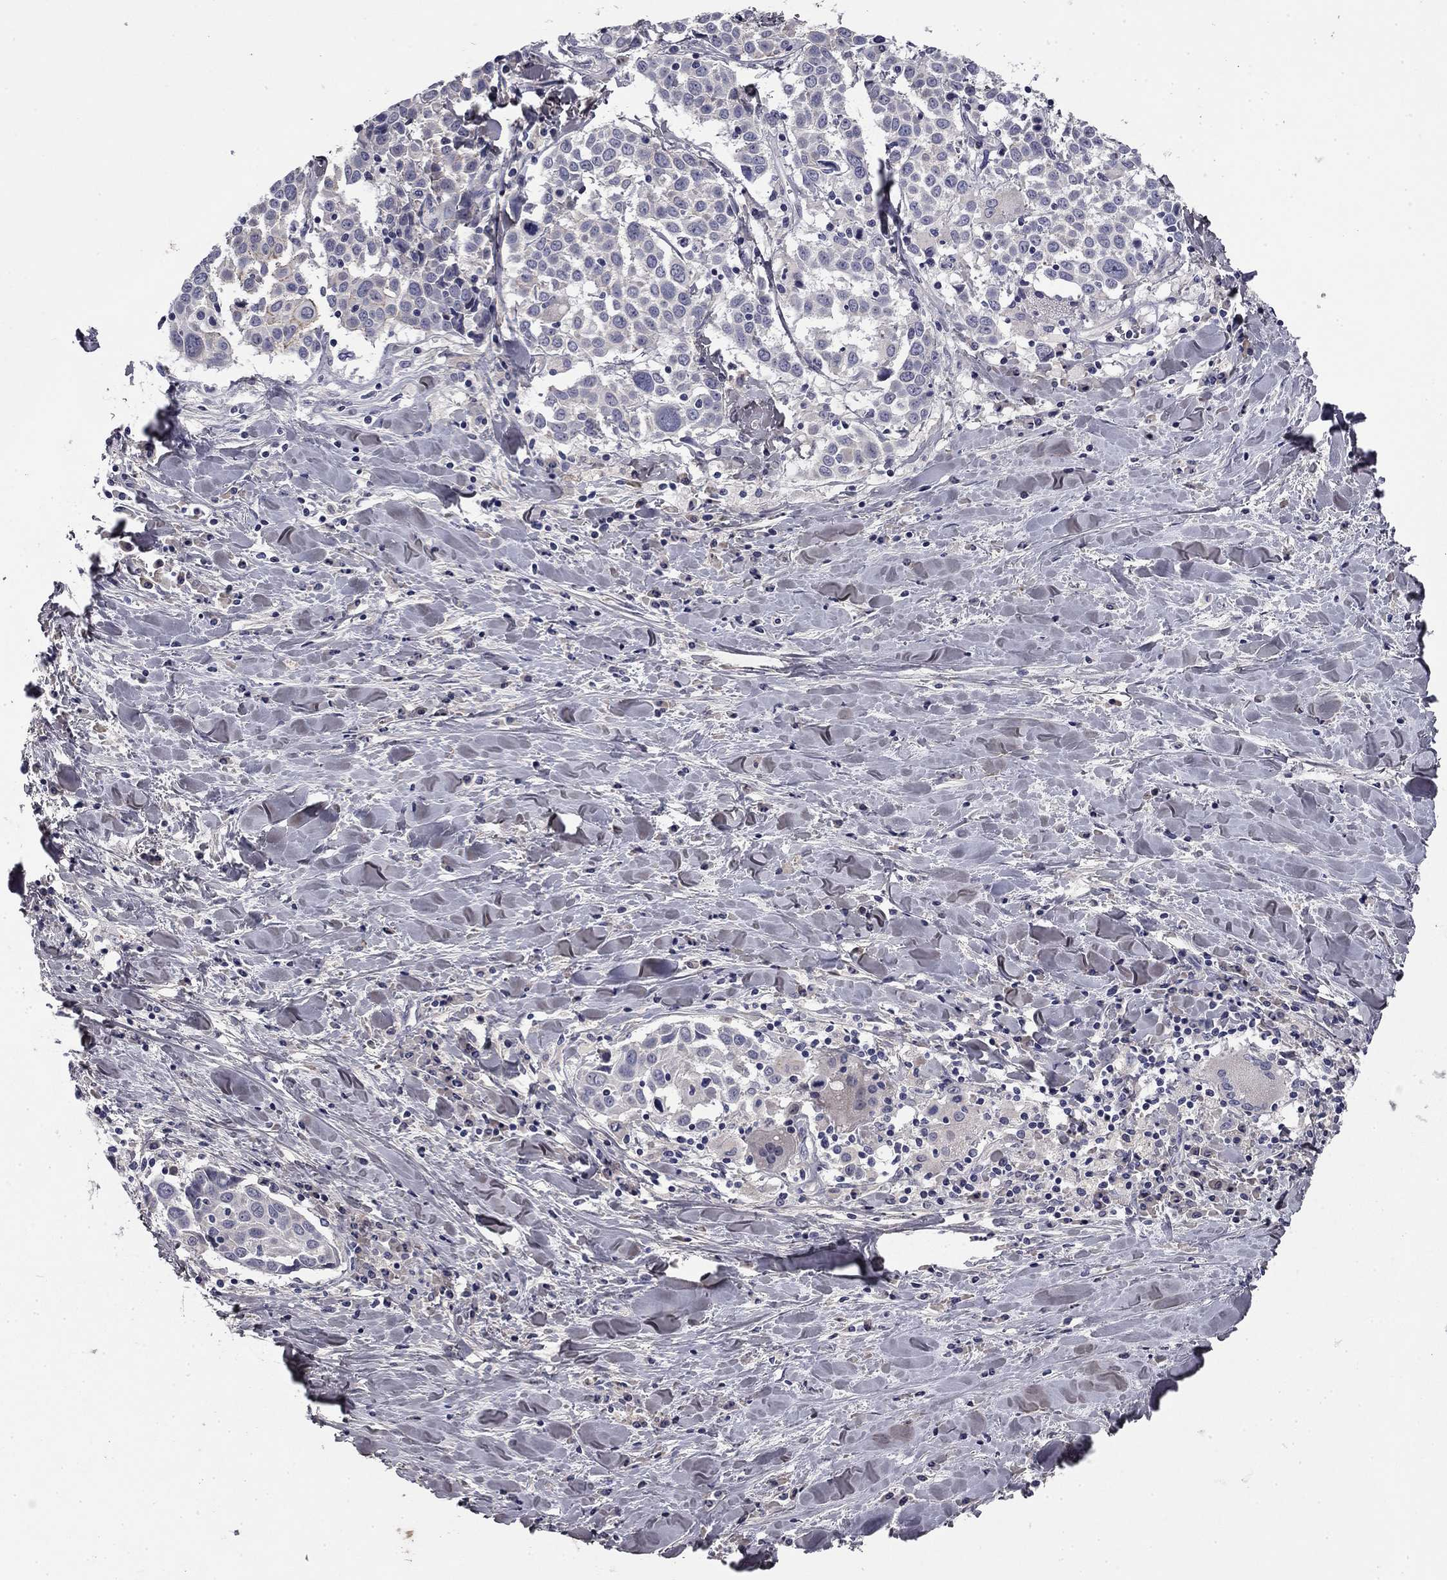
{"staining": {"intensity": "negative", "quantity": "none", "location": "none"}, "tissue": "lung cancer", "cell_type": "Tumor cells", "image_type": "cancer", "snomed": [{"axis": "morphology", "description": "Squamous cell carcinoma, NOS"}, {"axis": "topography", "description": "Lung"}], "caption": "IHC of lung squamous cell carcinoma displays no positivity in tumor cells.", "gene": "COL2A1", "patient": {"sex": "male", "age": 57}}